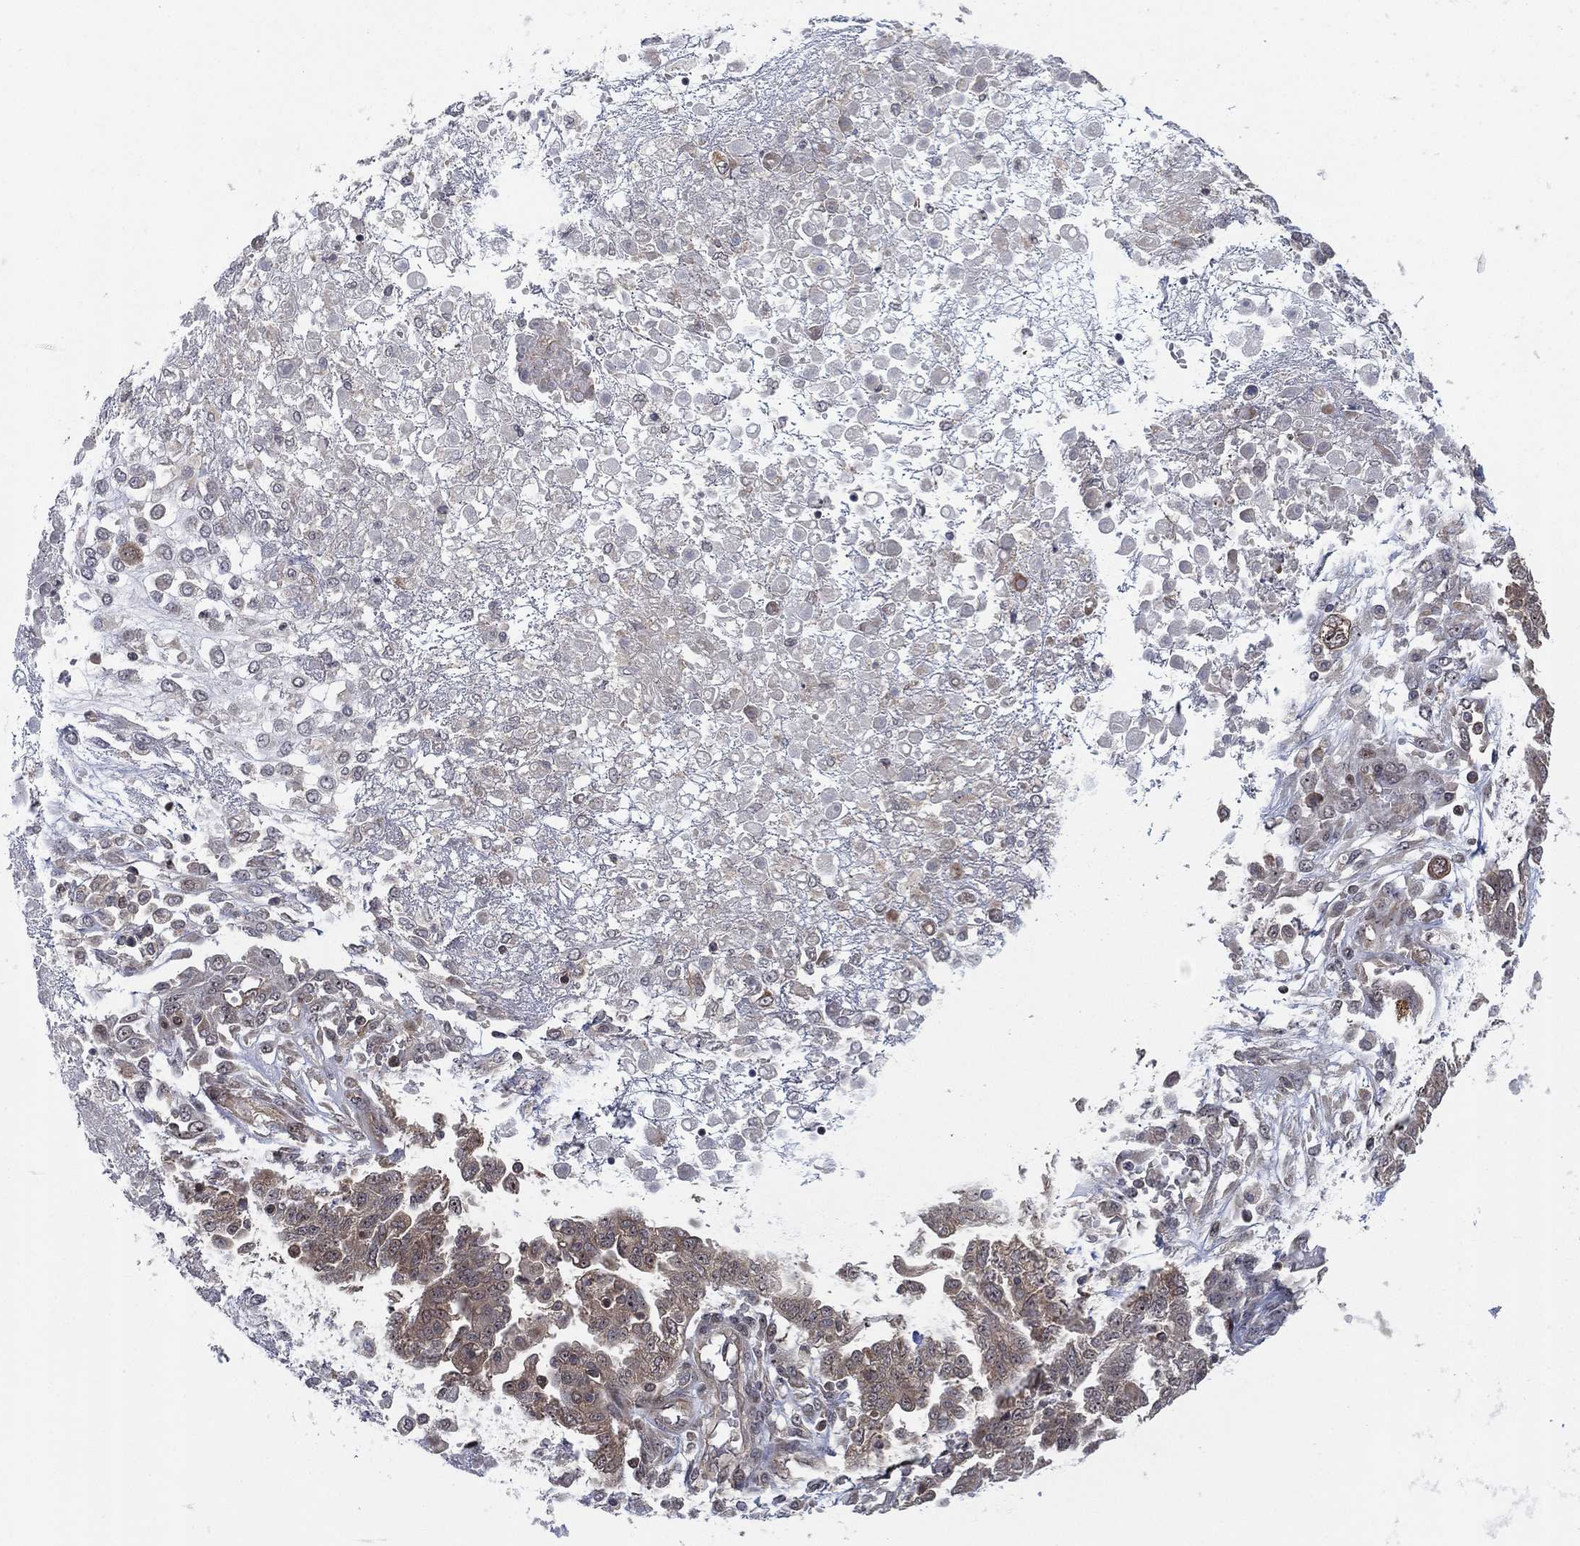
{"staining": {"intensity": "weak", "quantity": "<25%", "location": "cytoplasmic/membranous"}, "tissue": "ovarian cancer", "cell_type": "Tumor cells", "image_type": "cancer", "snomed": [{"axis": "morphology", "description": "Cystadenocarcinoma, serous, NOS"}, {"axis": "topography", "description": "Ovary"}], "caption": "There is no significant expression in tumor cells of serous cystadenocarcinoma (ovarian). (Brightfield microscopy of DAB IHC at high magnification).", "gene": "TMCO1", "patient": {"sex": "female", "age": 67}}